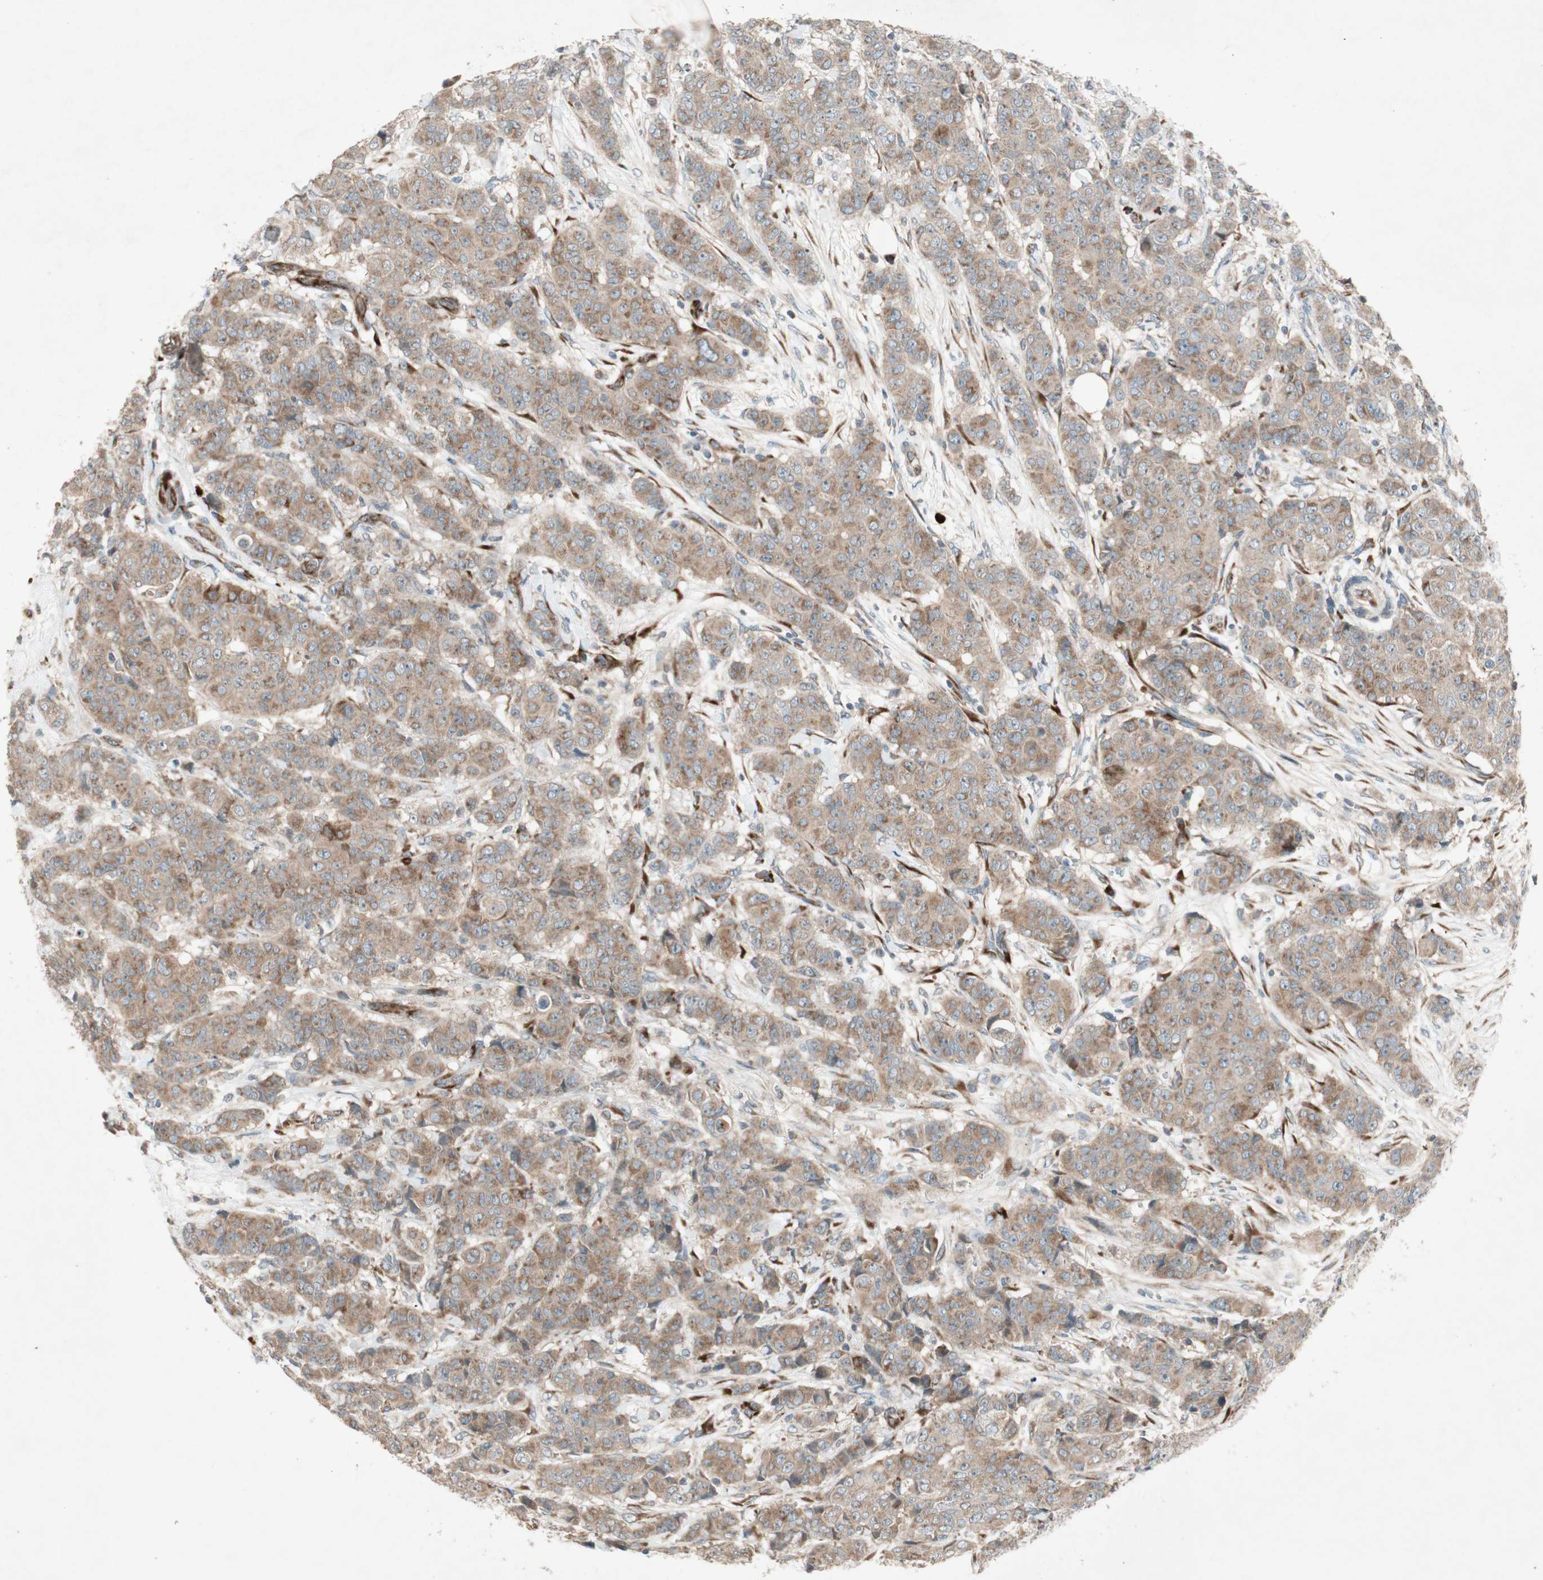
{"staining": {"intensity": "weak", "quantity": ">75%", "location": "cytoplasmic/membranous"}, "tissue": "breast cancer", "cell_type": "Tumor cells", "image_type": "cancer", "snomed": [{"axis": "morphology", "description": "Duct carcinoma"}, {"axis": "topography", "description": "Breast"}], "caption": "Weak cytoplasmic/membranous positivity for a protein is present in approximately >75% of tumor cells of breast cancer (invasive ductal carcinoma) using immunohistochemistry.", "gene": "APOO", "patient": {"sex": "female", "age": 40}}